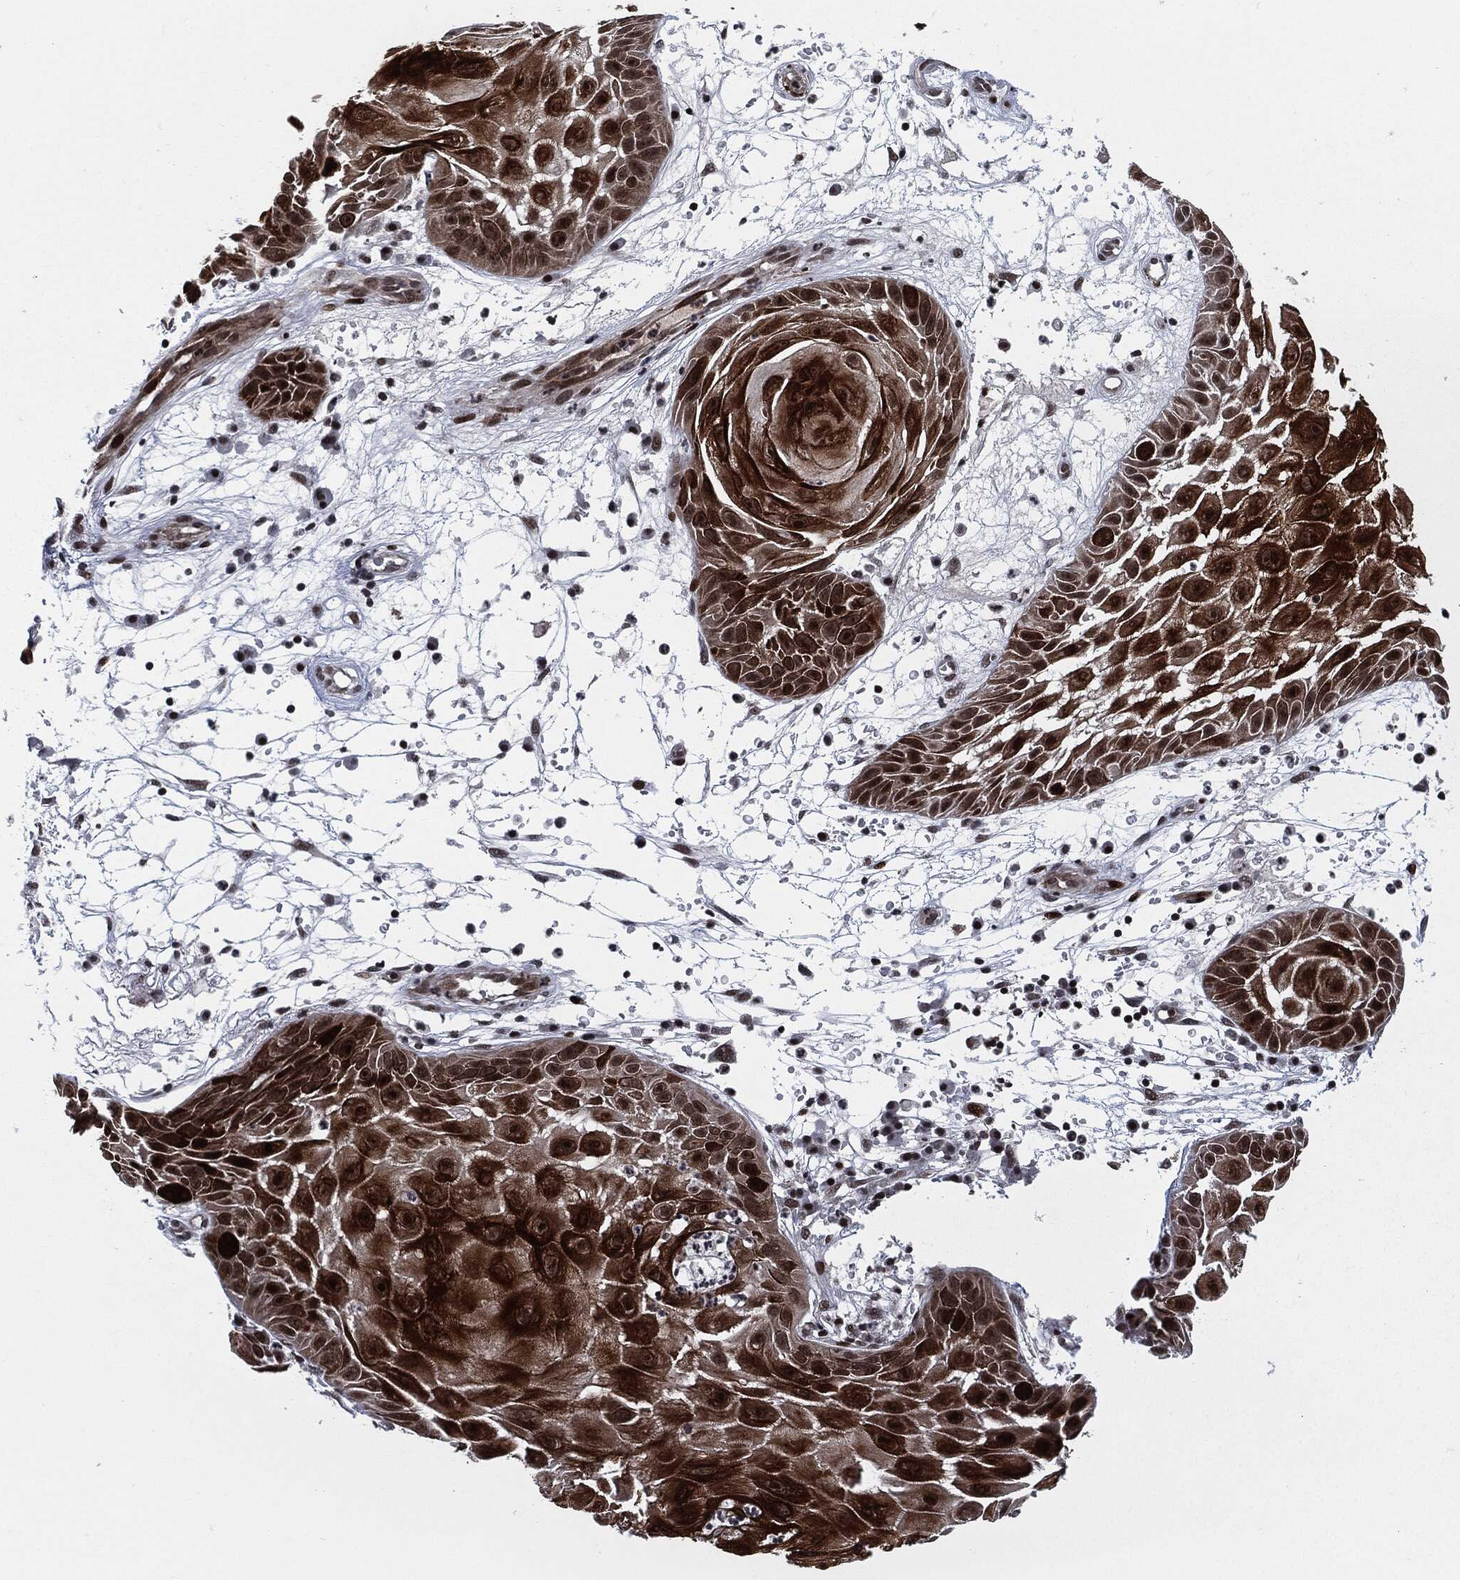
{"staining": {"intensity": "strong", "quantity": "25%-75%", "location": "cytoplasmic/membranous,nuclear"}, "tissue": "skin cancer", "cell_type": "Tumor cells", "image_type": "cancer", "snomed": [{"axis": "morphology", "description": "Normal tissue, NOS"}, {"axis": "morphology", "description": "Squamous cell carcinoma, NOS"}, {"axis": "topography", "description": "Skin"}], "caption": "Protein expression analysis of human skin cancer (squamous cell carcinoma) reveals strong cytoplasmic/membranous and nuclear expression in about 25%-75% of tumor cells.", "gene": "AKT2", "patient": {"sex": "male", "age": 79}}